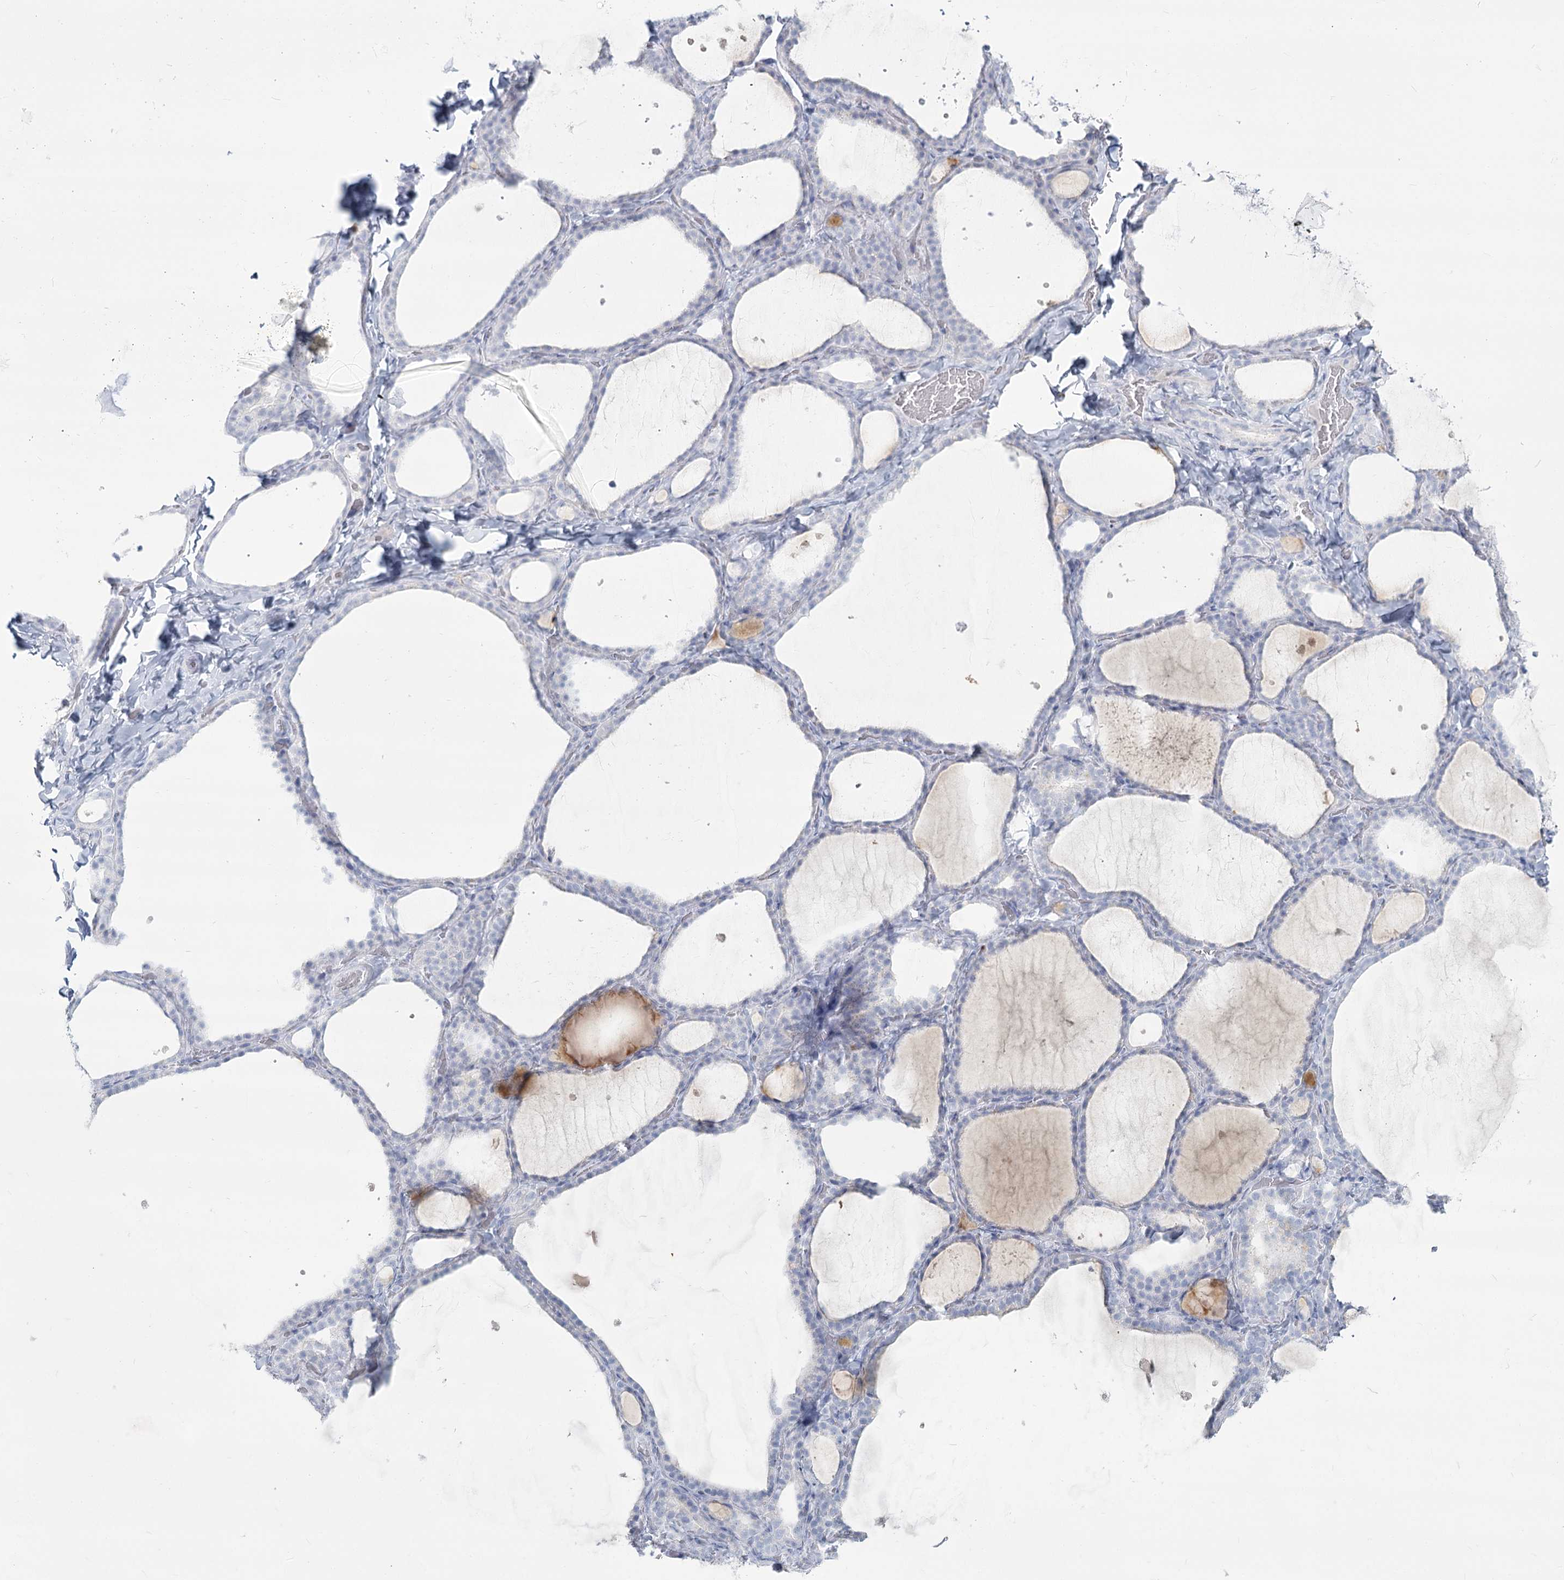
{"staining": {"intensity": "negative", "quantity": "none", "location": "none"}, "tissue": "thyroid gland", "cell_type": "Glandular cells", "image_type": "normal", "snomed": [{"axis": "morphology", "description": "Normal tissue, NOS"}, {"axis": "topography", "description": "Thyroid gland"}], "caption": "Thyroid gland stained for a protein using immunohistochemistry (IHC) demonstrates no positivity glandular cells.", "gene": "SLC6A19", "patient": {"sex": "female", "age": 22}}